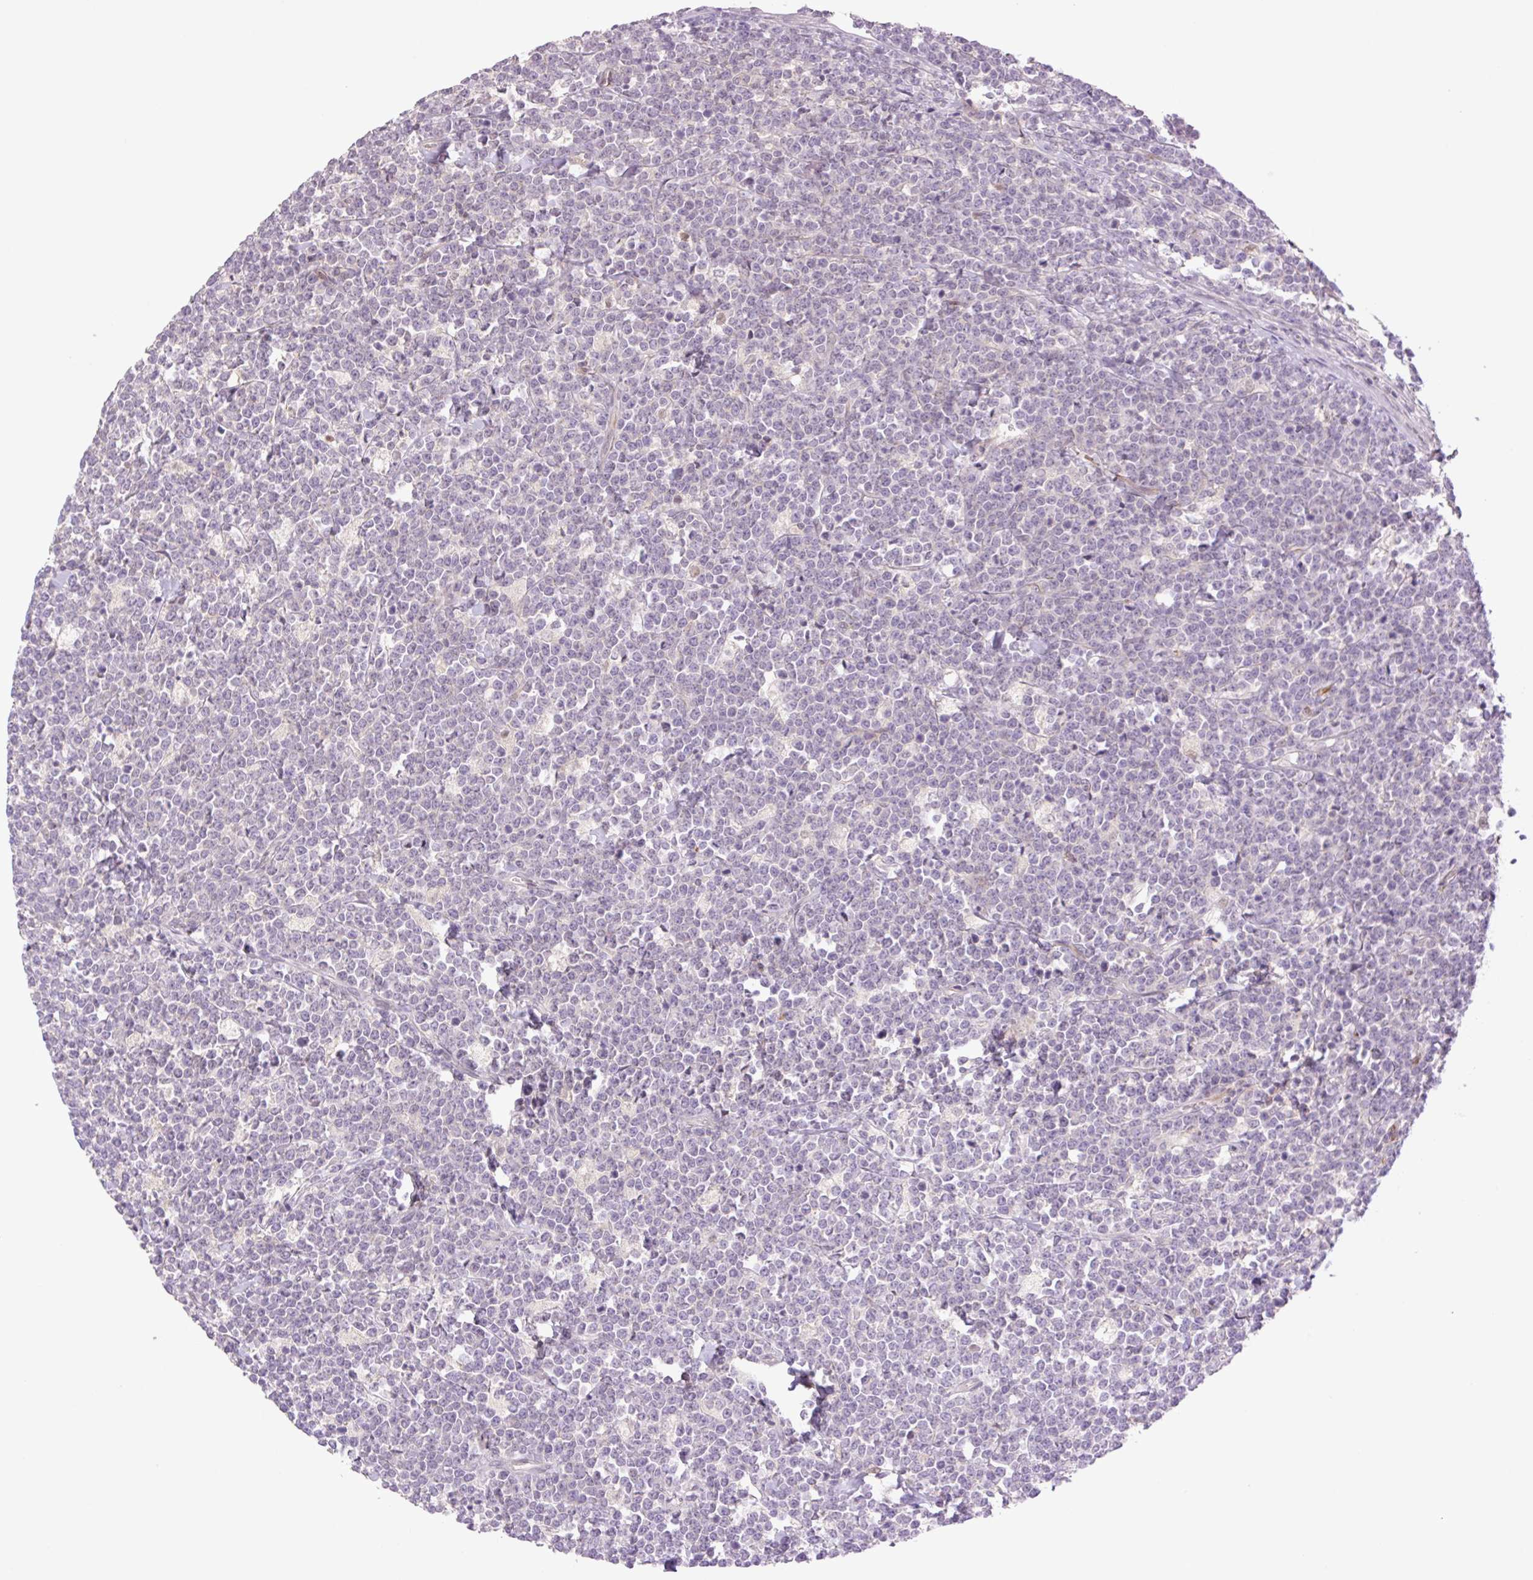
{"staining": {"intensity": "negative", "quantity": "none", "location": "none"}, "tissue": "lymphoma", "cell_type": "Tumor cells", "image_type": "cancer", "snomed": [{"axis": "morphology", "description": "Malignant lymphoma, non-Hodgkin's type, High grade"}, {"axis": "topography", "description": "Small intestine"}], "caption": "IHC photomicrograph of neoplastic tissue: high-grade malignant lymphoma, non-Hodgkin's type stained with DAB (3,3'-diaminobenzidine) shows no significant protein positivity in tumor cells.", "gene": "ZFYVE21", "patient": {"sex": "male", "age": 8}}